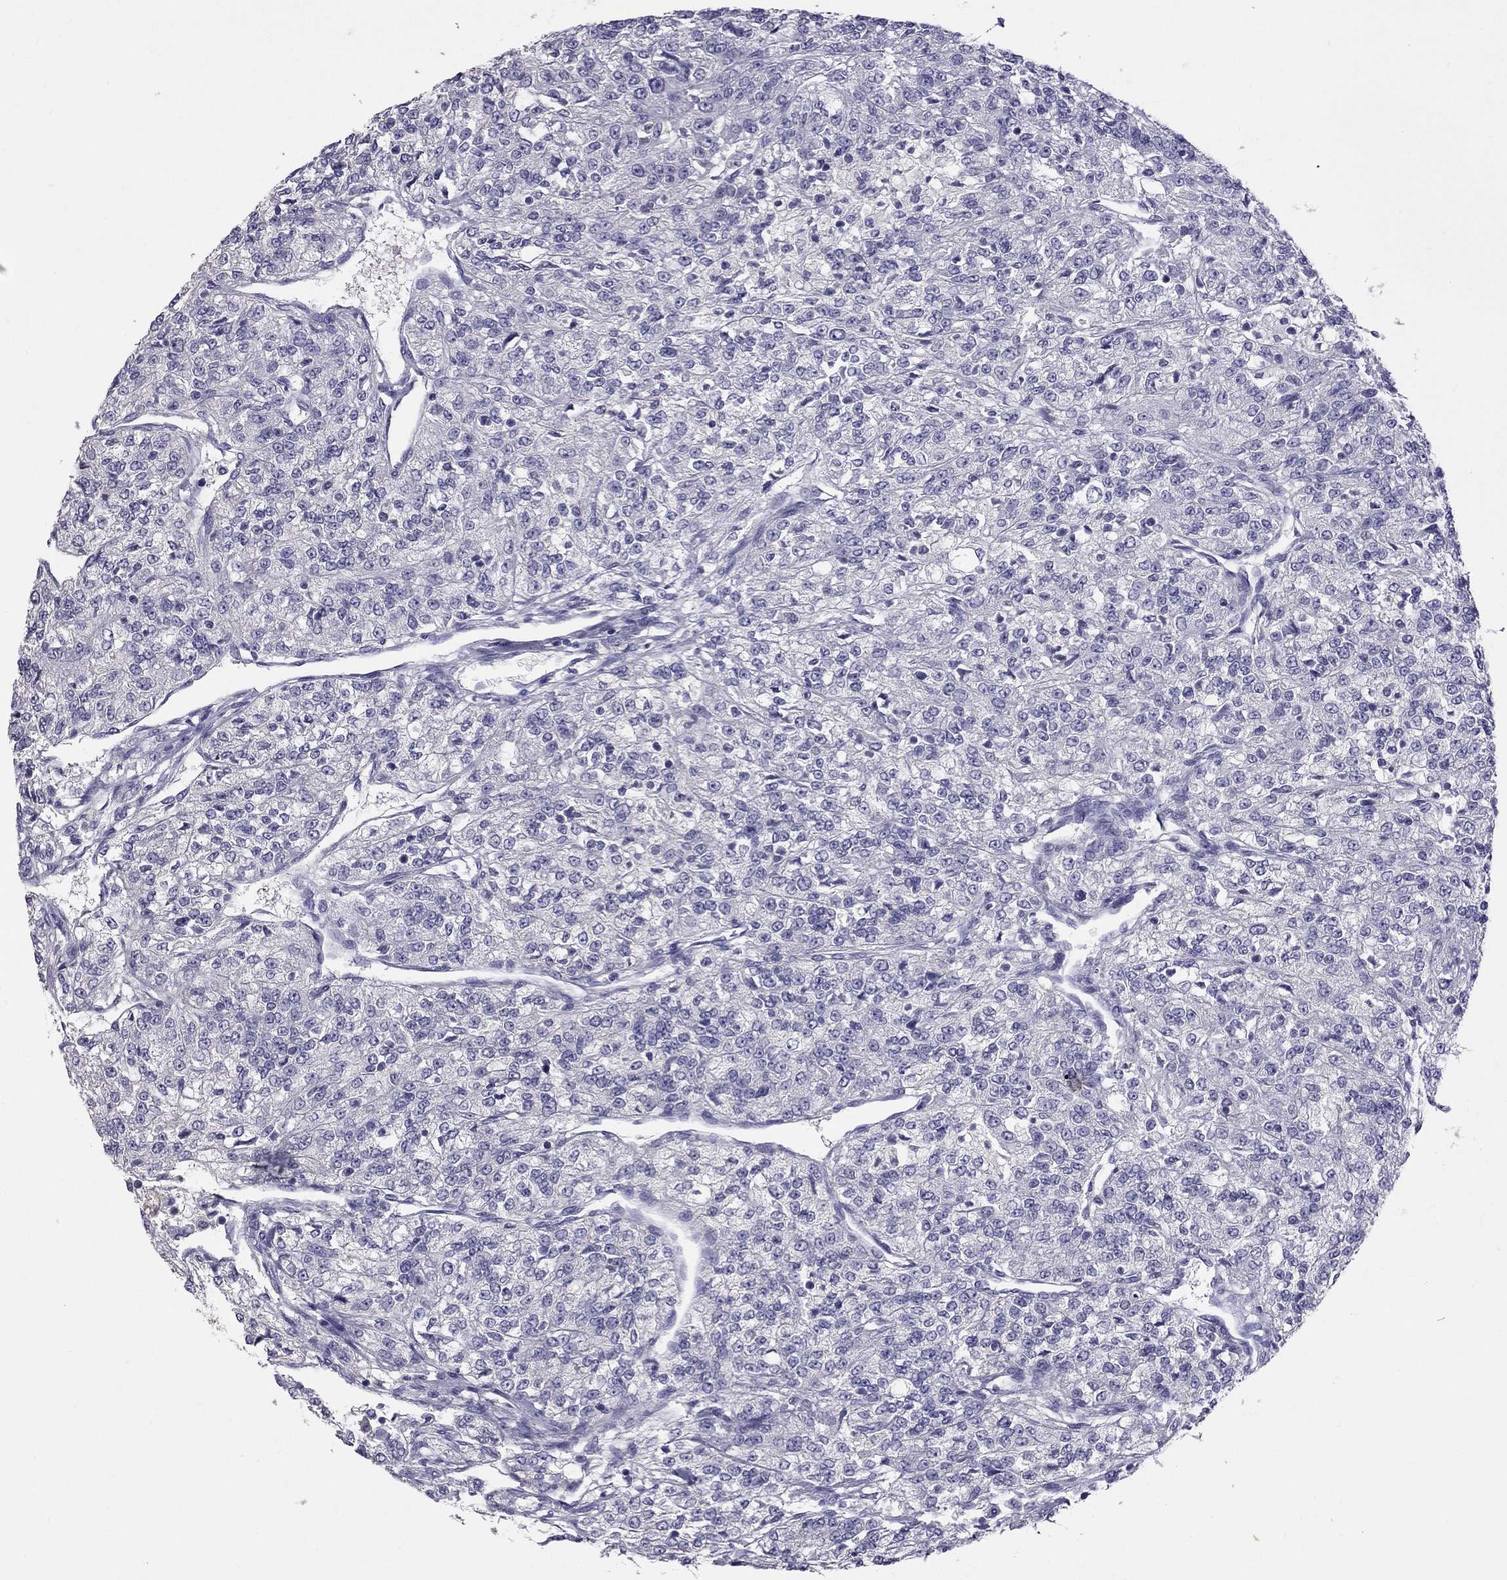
{"staining": {"intensity": "negative", "quantity": "none", "location": "none"}, "tissue": "renal cancer", "cell_type": "Tumor cells", "image_type": "cancer", "snomed": [{"axis": "morphology", "description": "Adenocarcinoma, NOS"}, {"axis": "topography", "description": "Kidney"}], "caption": "Renal adenocarcinoma was stained to show a protein in brown. There is no significant staining in tumor cells. Nuclei are stained in blue.", "gene": "CFAP91", "patient": {"sex": "female", "age": 63}}